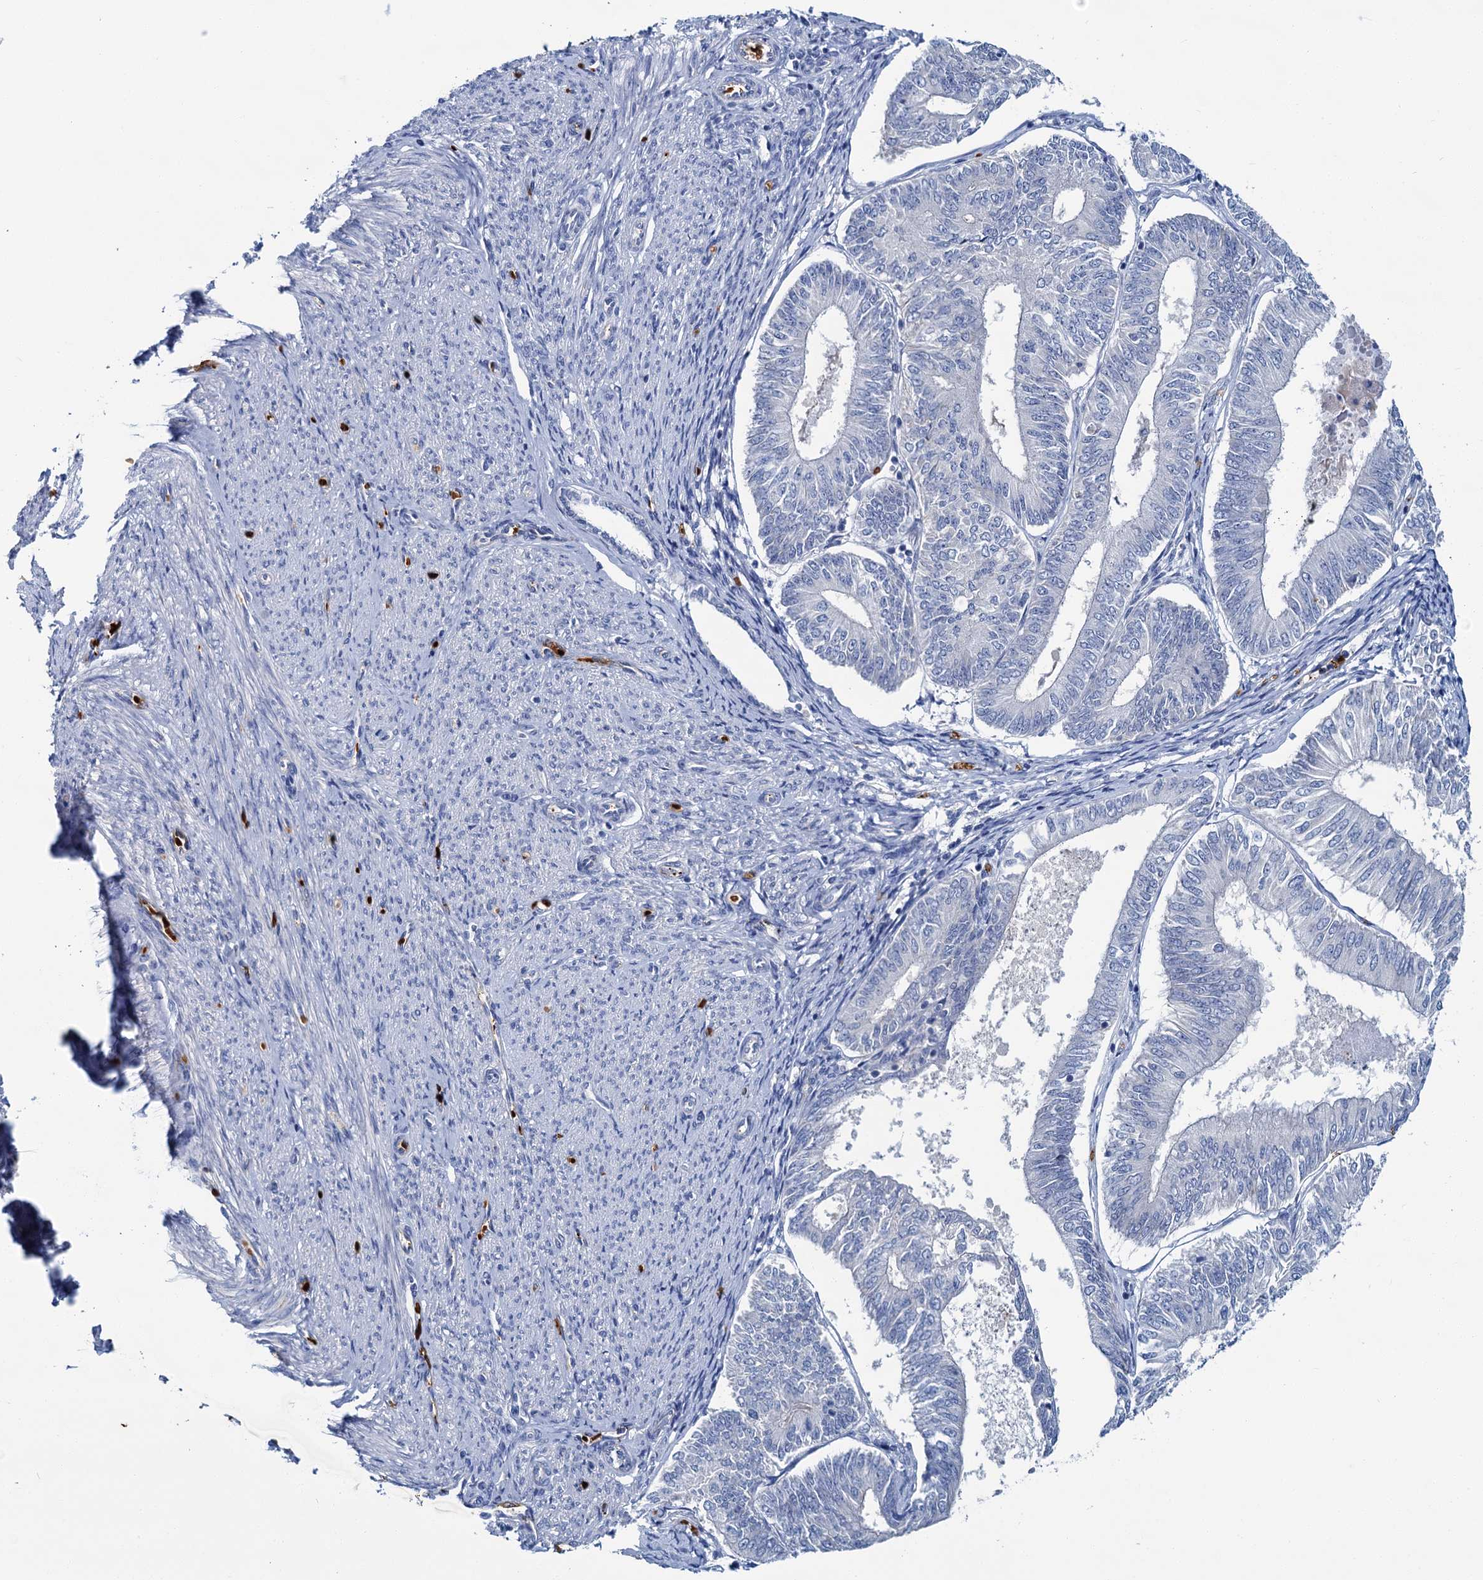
{"staining": {"intensity": "negative", "quantity": "none", "location": "none"}, "tissue": "endometrial cancer", "cell_type": "Tumor cells", "image_type": "cancer", "snomed": [{"axis": "morphology", "description": "Adenocarcinoma, NOS"}, {"axis": "topography", "description": "Endometrium"}], "caption": "An immunohistochemistry (IHC) histopathology image of endometrial adenocarcinoma is shown. There is no staining in tumor cells of endometrial adenocarcinoma. (Brightfield microscopy of DAB immunohistochemistry (IHC) at high magnification).", "gene": "ATG2A", "patient": {"sex": "female", "age": 58}}